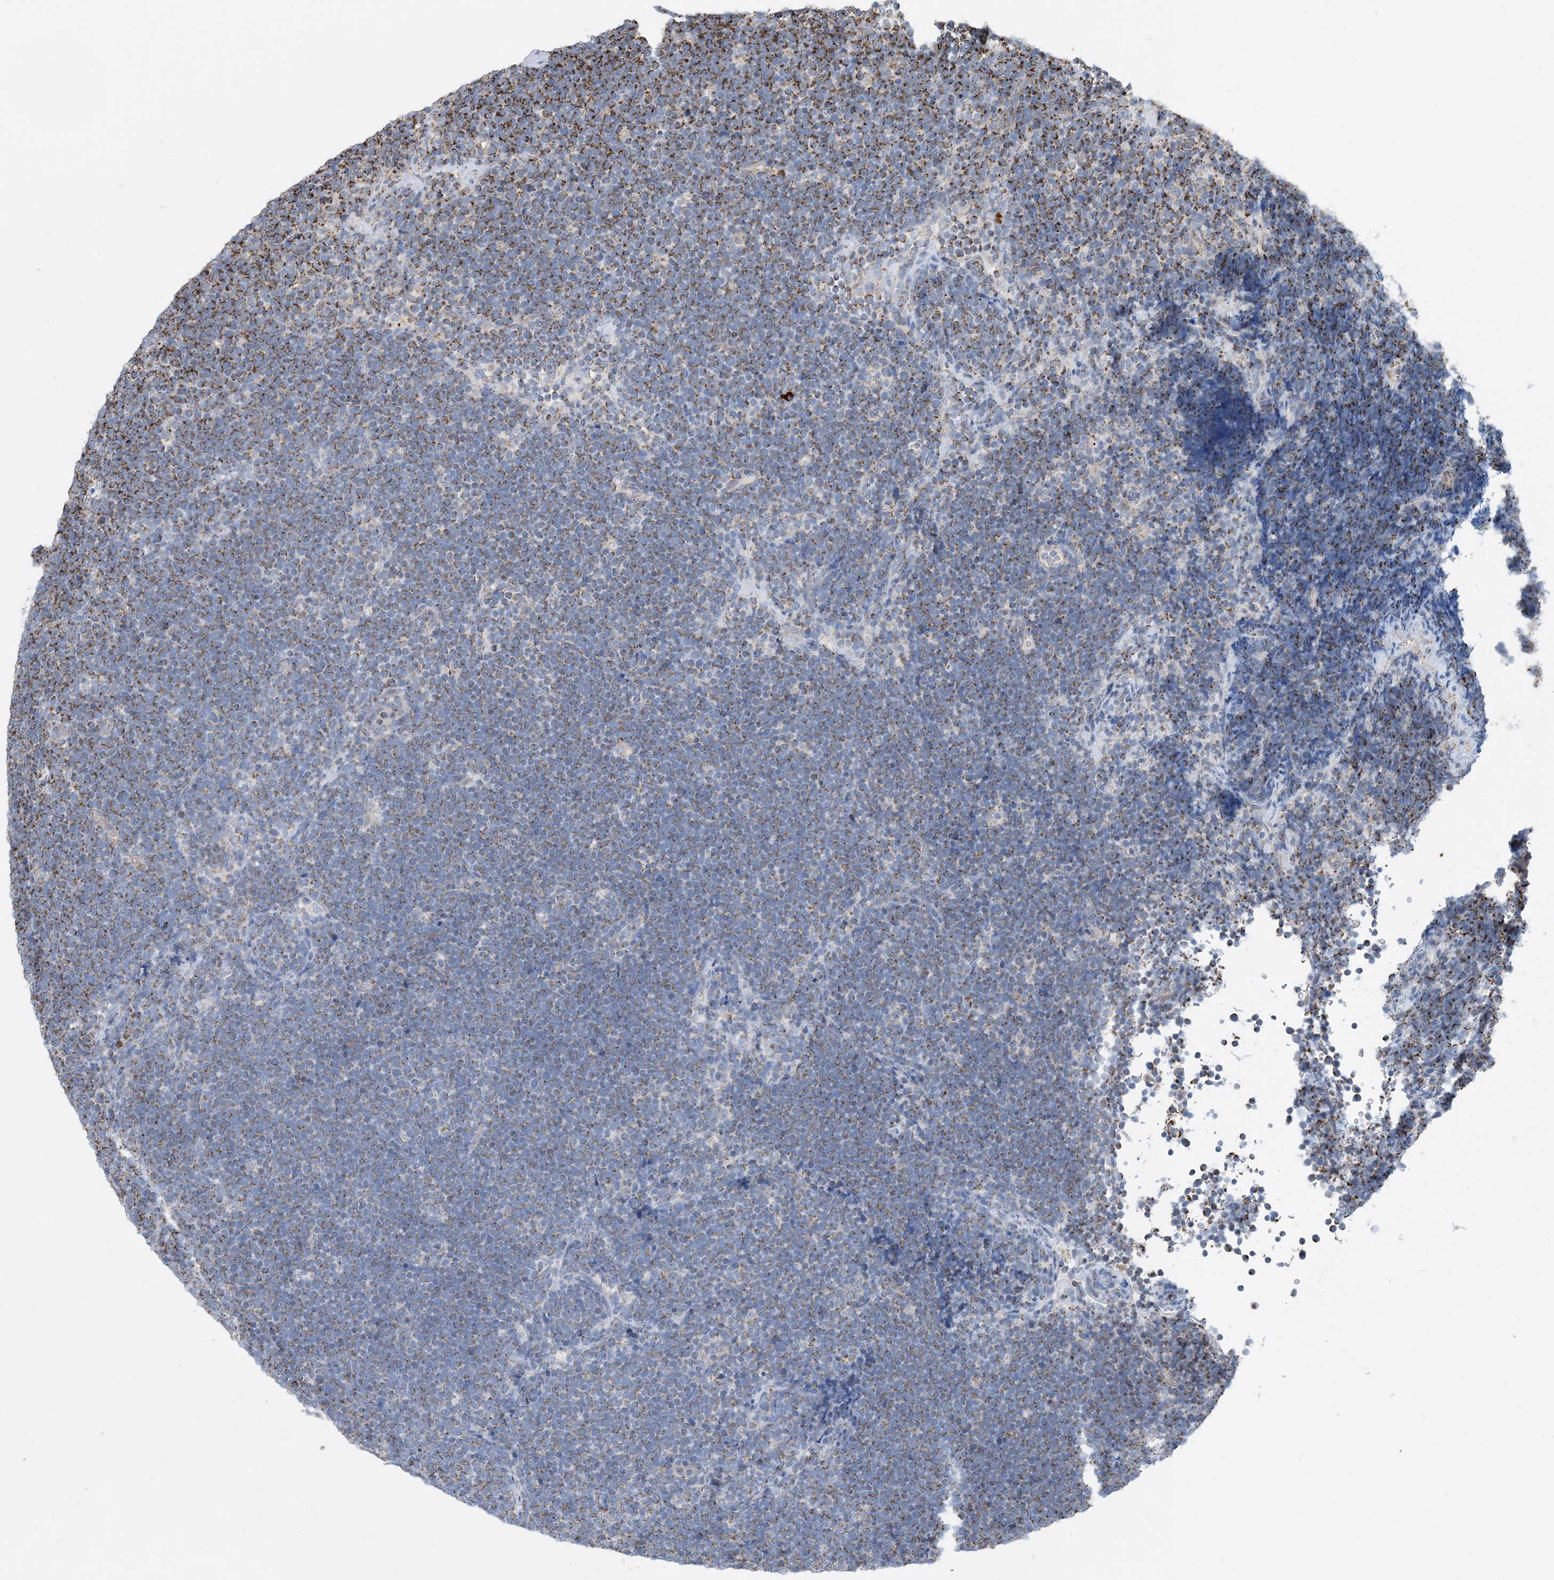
{"staining": {"intensity": "moderate", "quantity": "25%-75%", "location": "cytoplasmic/membranous"}, "tissue": "lymphoma", "cell_type": "Tumor cells", "image_type": "cancer", "snomed": [{"axis": "morphology", "description": "Malignant lymphoma, non-Hodgkin's type, High grade"}, {"axis": "topography", "description": "Lymph node"}], "caption": "High-magnification brightfield microscopy of malignant lymphoma, non-Hodgkin's type (high-grade) stained with DAB (3,3'-diaminobenzidine) (brown) and counterstained with hematoxylin (blue). tumor cells exhibit moderate cytoplasmic/membranous staining is seen in approximately25%-75% of cells.", "gene": "PCDHGA1", "patient": {"sex": "male", "age": 13}}